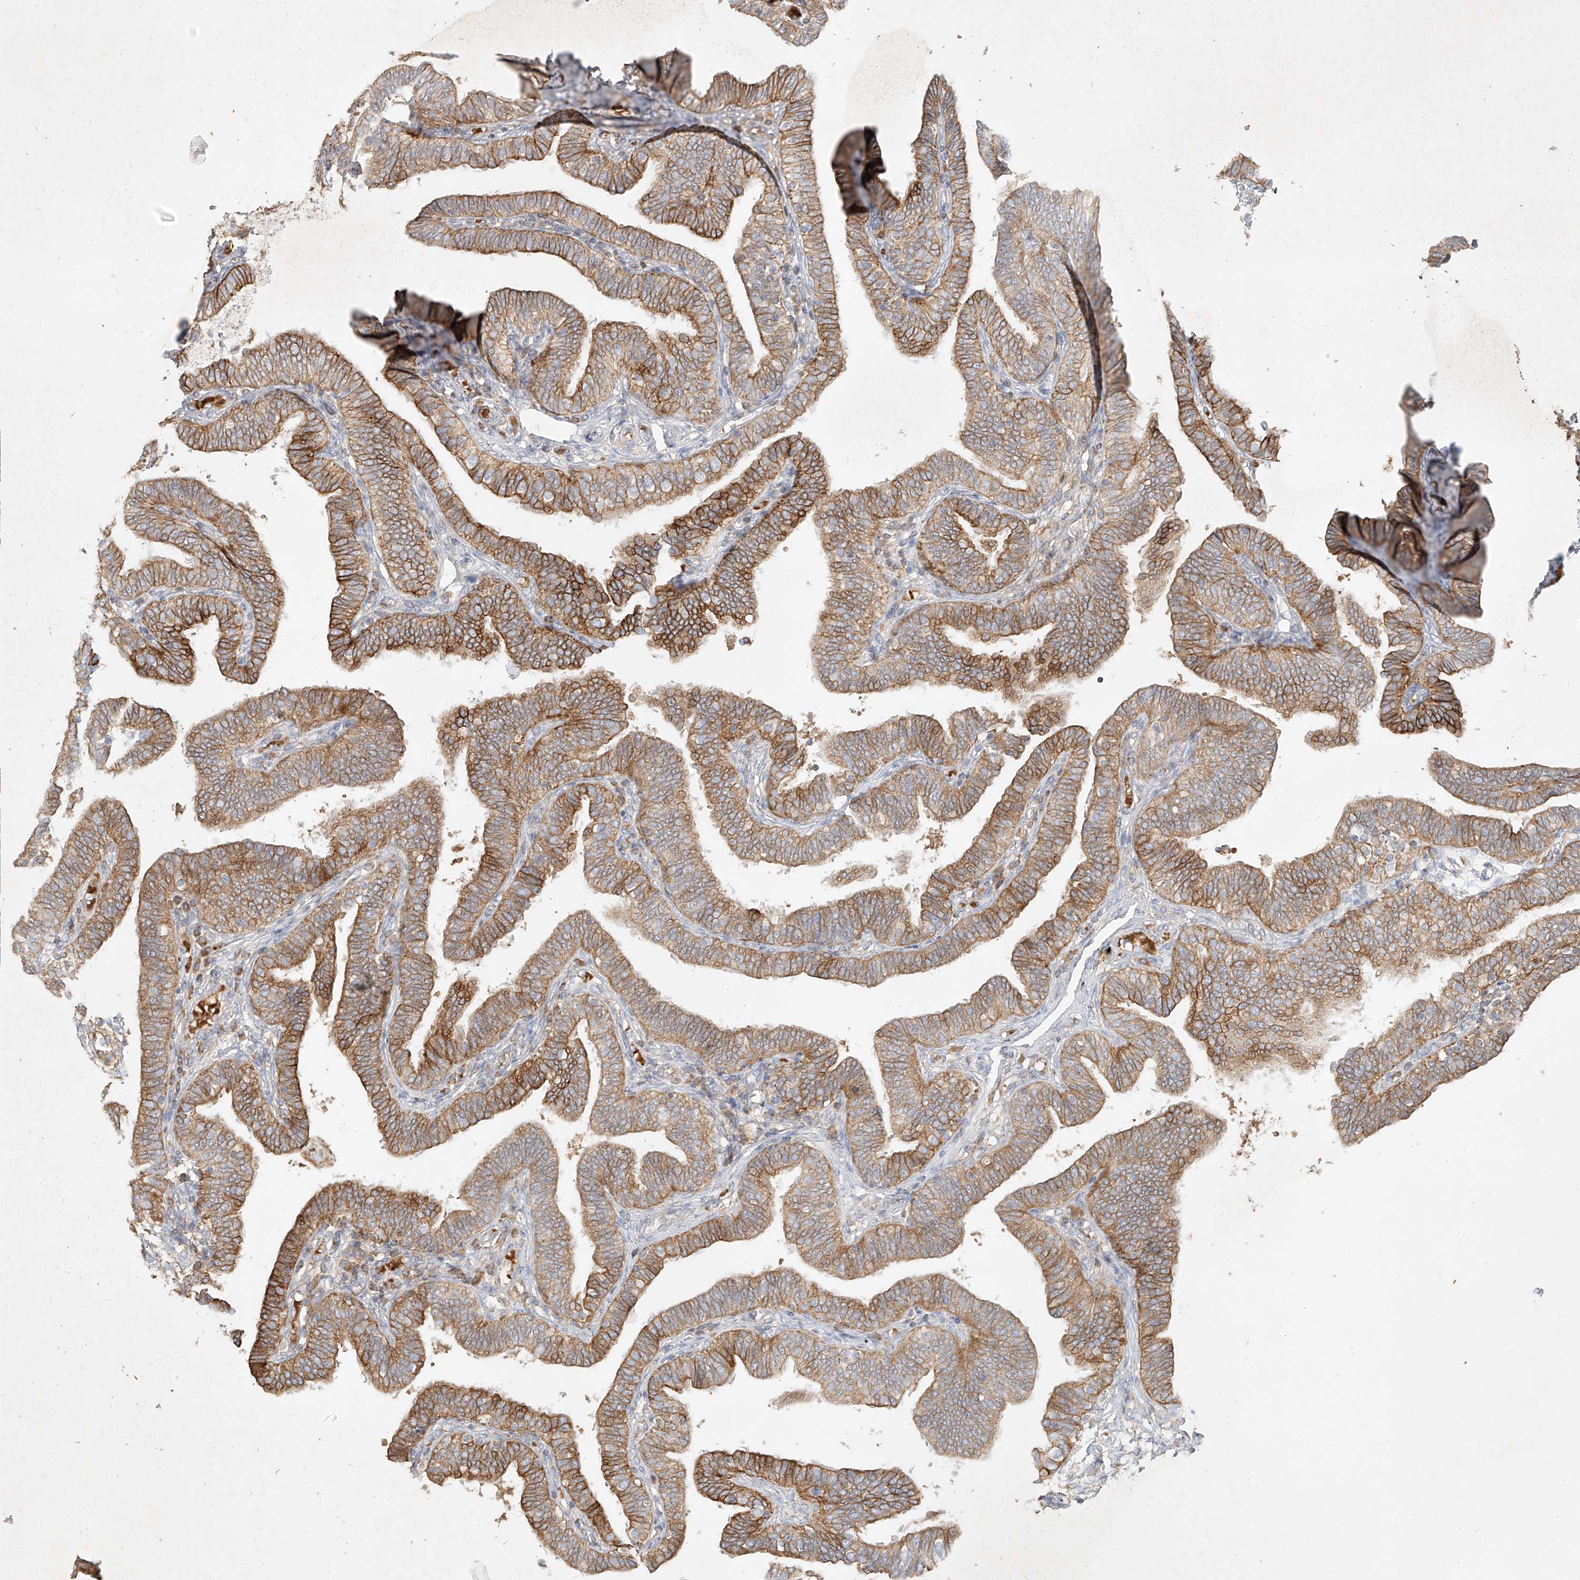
{"staining": {"intensity": "moderate", "quantity": ">75%", "location": "cytoplasmic/membranous"}, "tissue": "fallopian tube", "cell_type": "Glandular cells", "image_type": "normal", "snomed": [{"axis": "morphology", "description": "Normal tissue, NOS"}, {"axis": "topography", "description": "Fallopian tube"}], "caption": "IHC of unremarkable fallopian tube shows medium levels of moderate cytoplasmic/membranous expression in approximately >75% of glandular cells. (DAB (3,3'-diaminobenzidine) IHC with brightfield microscopy, high magnification).", "gene": "KPNA7", "patient": {"sex": "female", "age": 39}}